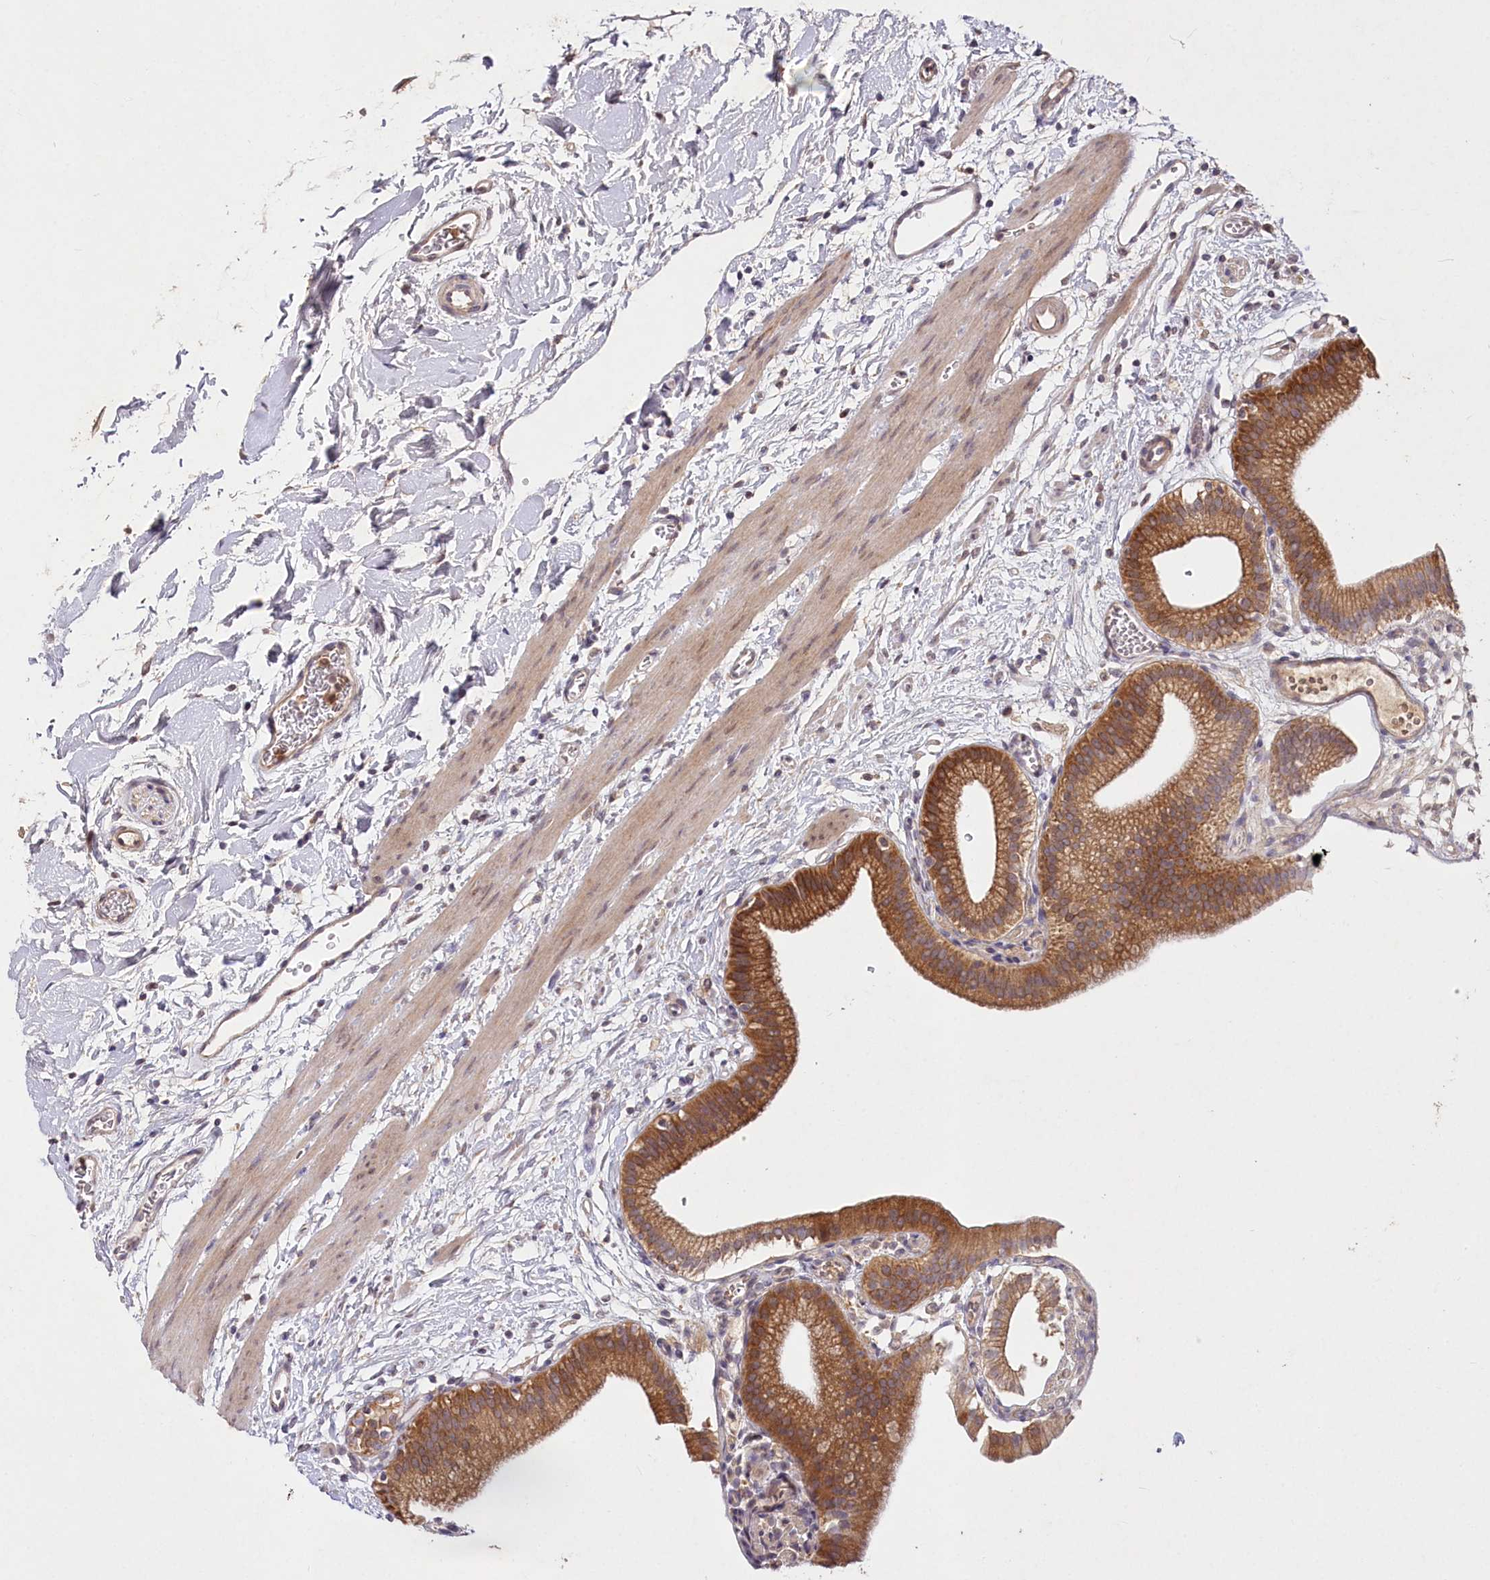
{"staining": {"intensity": "strong", "quantity": ">75%", "location": "cytoplasmic/membranous"}, "tissue": "gallbladder", "cell_type": "Glandular cells", "image_type": "normal", "snomed": [{"axis": "morphology", "description": "Normal tissue, NOS"}, {"axis": "topography", "description": "Gallbladder"}], "caption": "IHC staining of normal gallbladder, which exhibits high levels of strong cytoplasmic/membranous expression in approximately >75% of glandular cells indicating strong cytoplasmic/membranous protein staining. The staining was performed using DAB (brown) for protein detection and nuclei were counterstained in hematoxylin (blue).", "gene": "IRAK1BP1", "patient": {"sex": "male", "age": 55}}